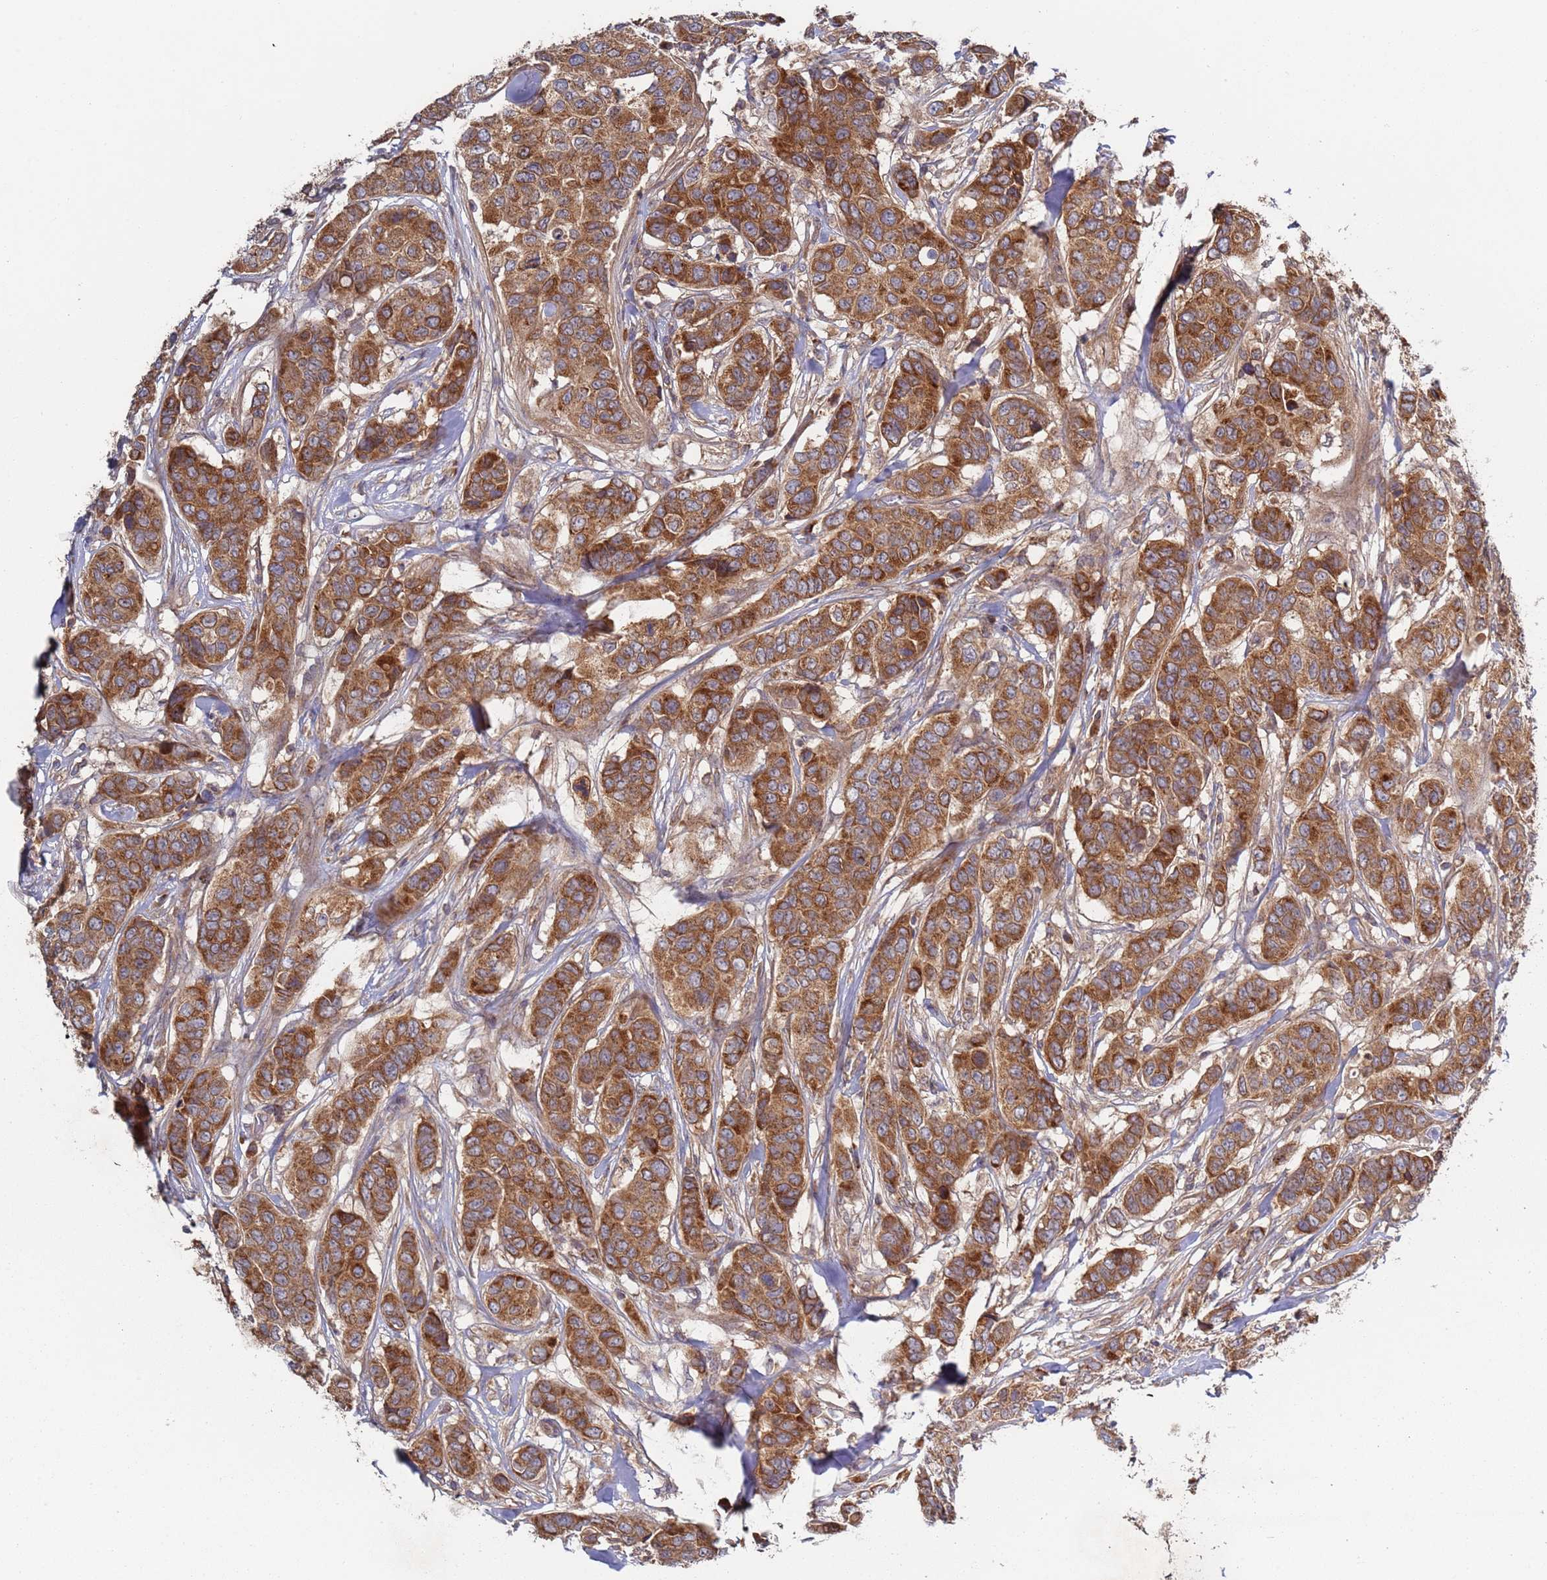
{"staining": {"intensity": "strong", "quantity": ">75%", "location": "cytoplasmic/membranous"}, "tissue": "breast cancer", "cell_type": "Tumor cells", "image_type": "cancer", "snomed": [{"axis": "morphology", "description": "Lobular carcinoma"}, {"axis": "topography", "description": "Breast"}], "caption": "Brown immunohistochemical staining in lobular carcinoma (breast) demonstrates strong cytoplasmic/membranous staining in about >75% of tumor cells.", "gene": "OR5A2", "patient": {"sex": "female", "age": 51}}